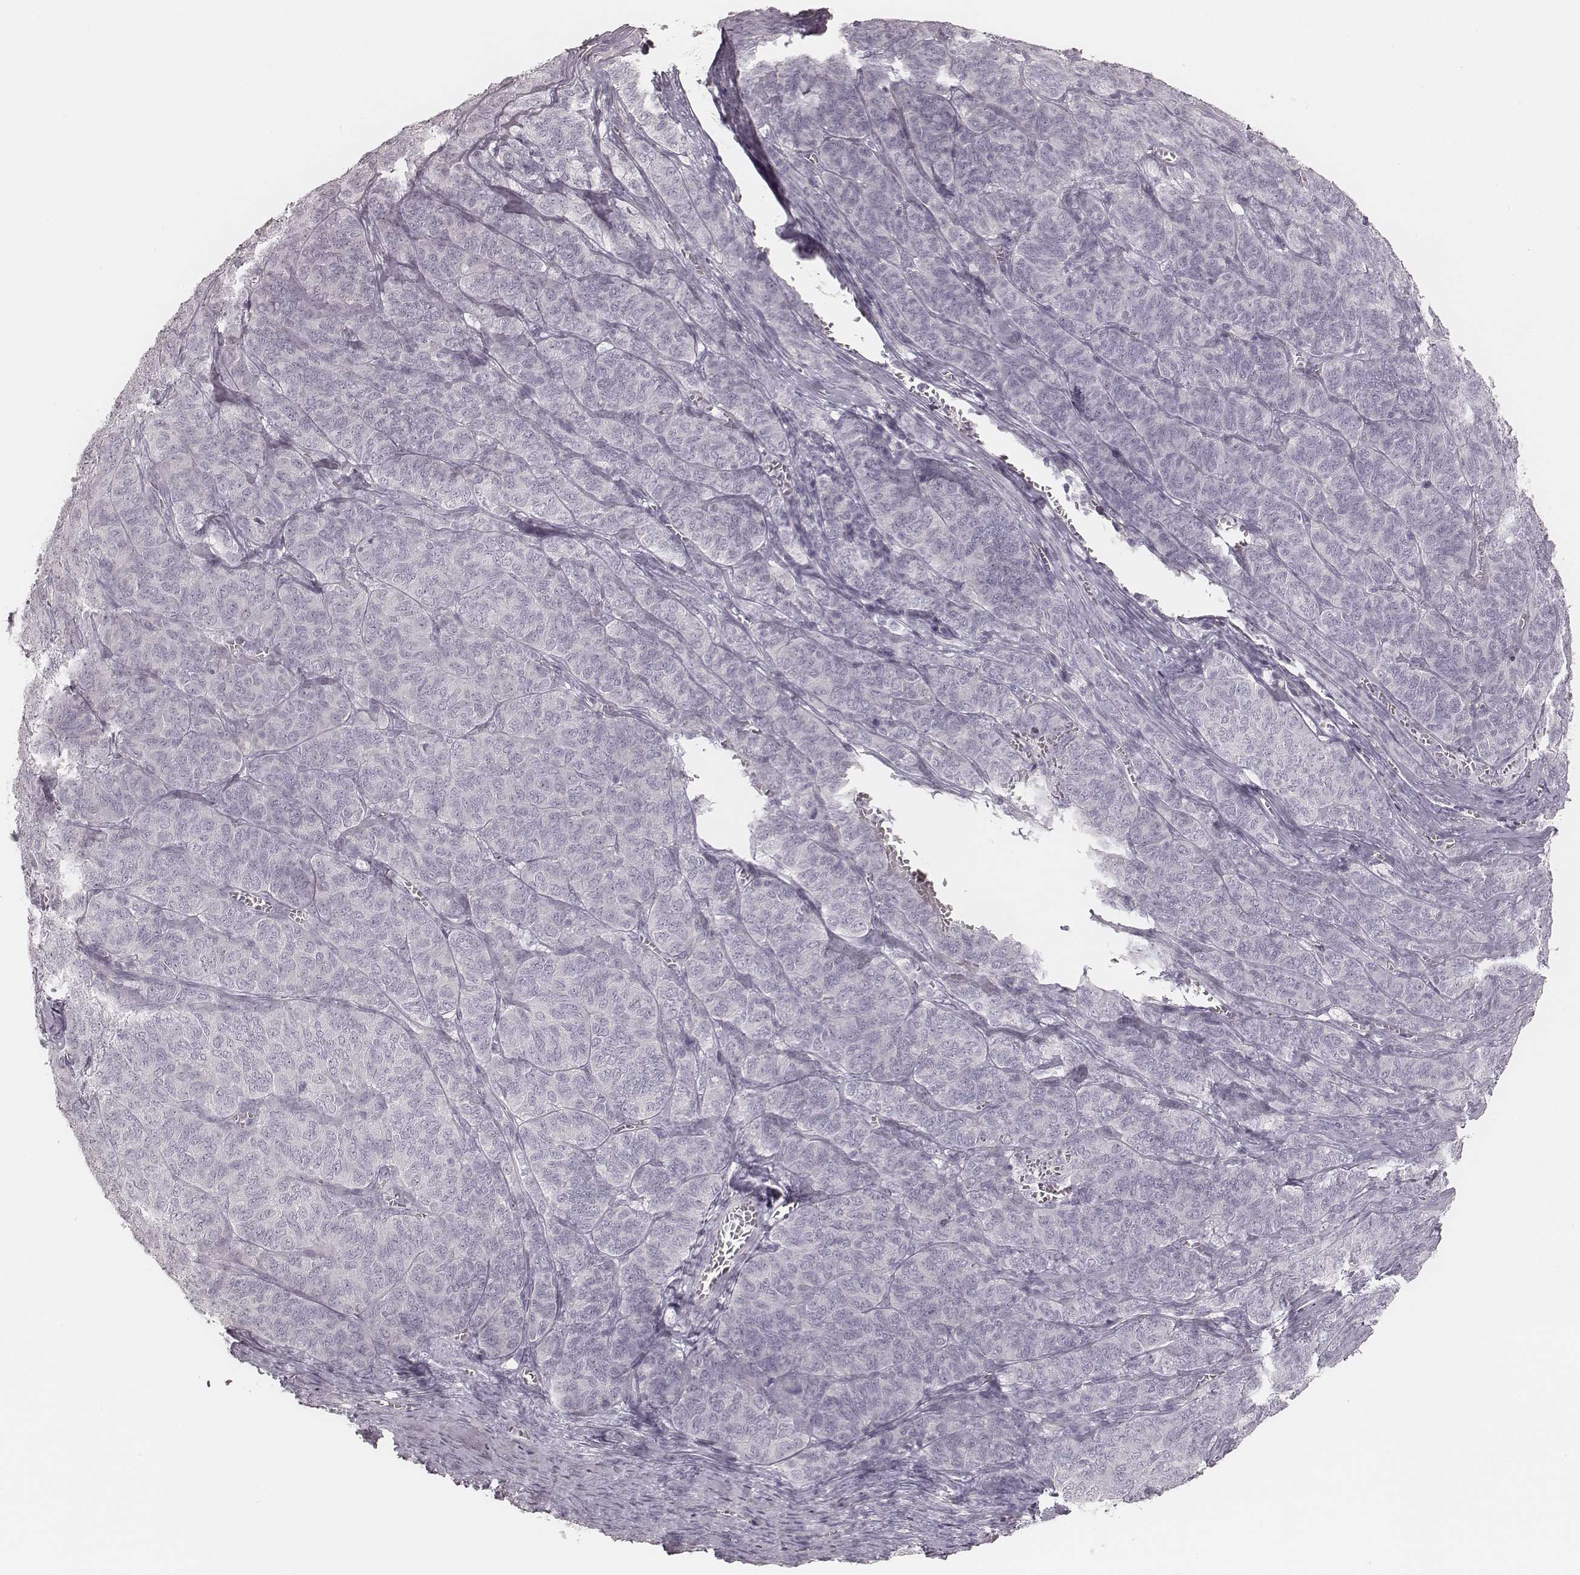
{"staining": {"intensity": "negative", "quantity": "none", "location": "none"}, "tissue": "ovarian cancer", "cell_type": "Tumor cells", "image_type": "cancer", "snomed": [{"axis": "morphology", "description": "Carcinoma, endometroid"}, {"axis": "topography", "description": "Ovary"}], "caption": "DAB immunohistochemical staining of human ovarian endometroid carcinoma exhibits no significant positivity in tumor cells.", "gene": "KRT72", "patient": {"sex": "female", "age": 80}}